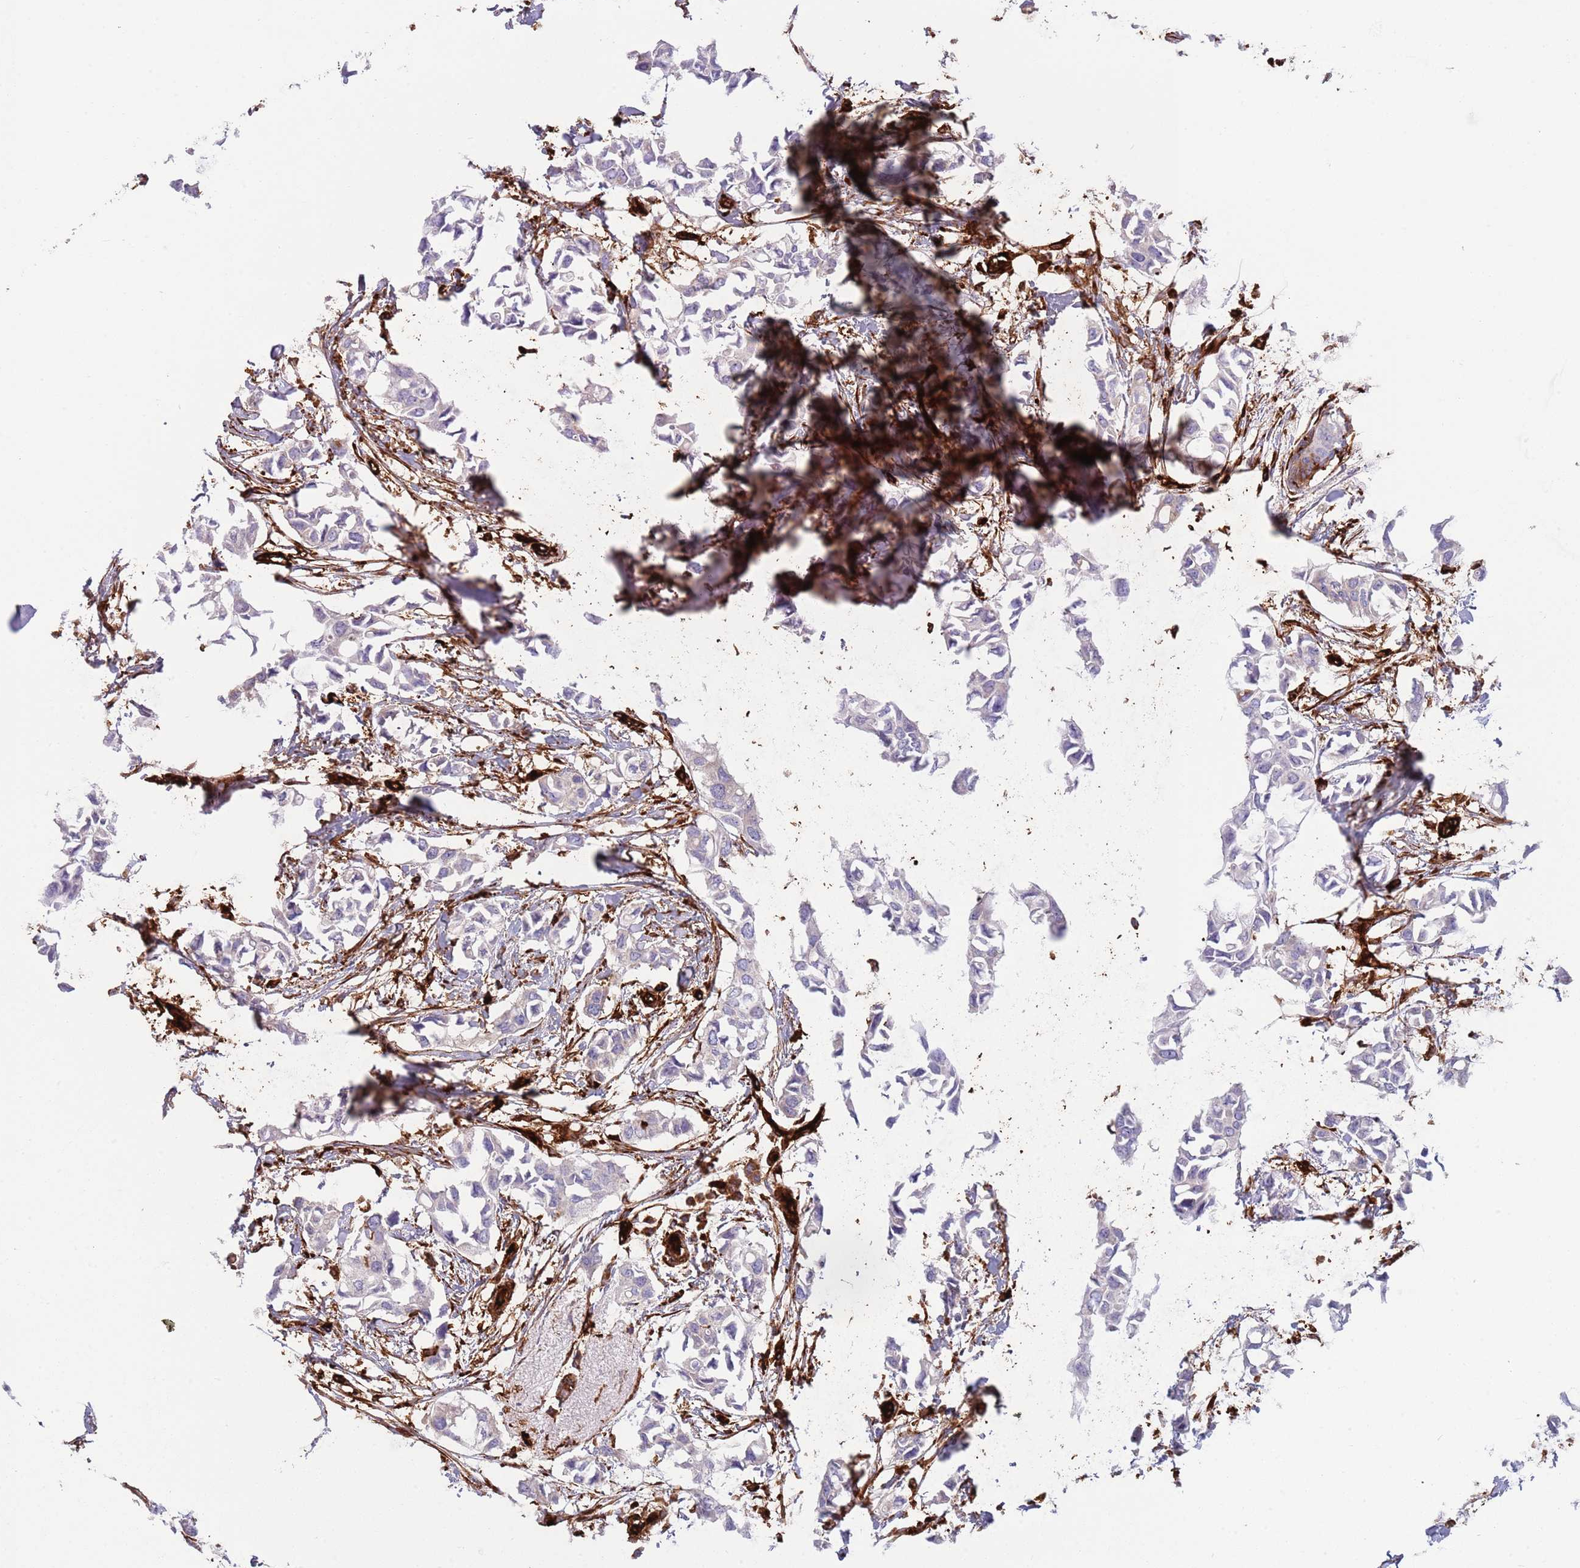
{"staining": {"intensity": "negative", "quantity": "none", "location": "none"}, "tissue": "breast cancer", "cell_type": "Tumor cells", "image_type": "cancer", "snomed": [{"axis": "morphology", "description": "Duct carcinoma"}, {"axis": "topography", "description": "Breast"}], "caption": "An image of breast cancer stained for a protein shows no brown staining in tumor cells. The staining is performed using DAB brown chromogen with nuclei counter-stained in using hematoxylin.", "gene": "KBTBD7", "patient": {"sex": "female", "age": 41}}